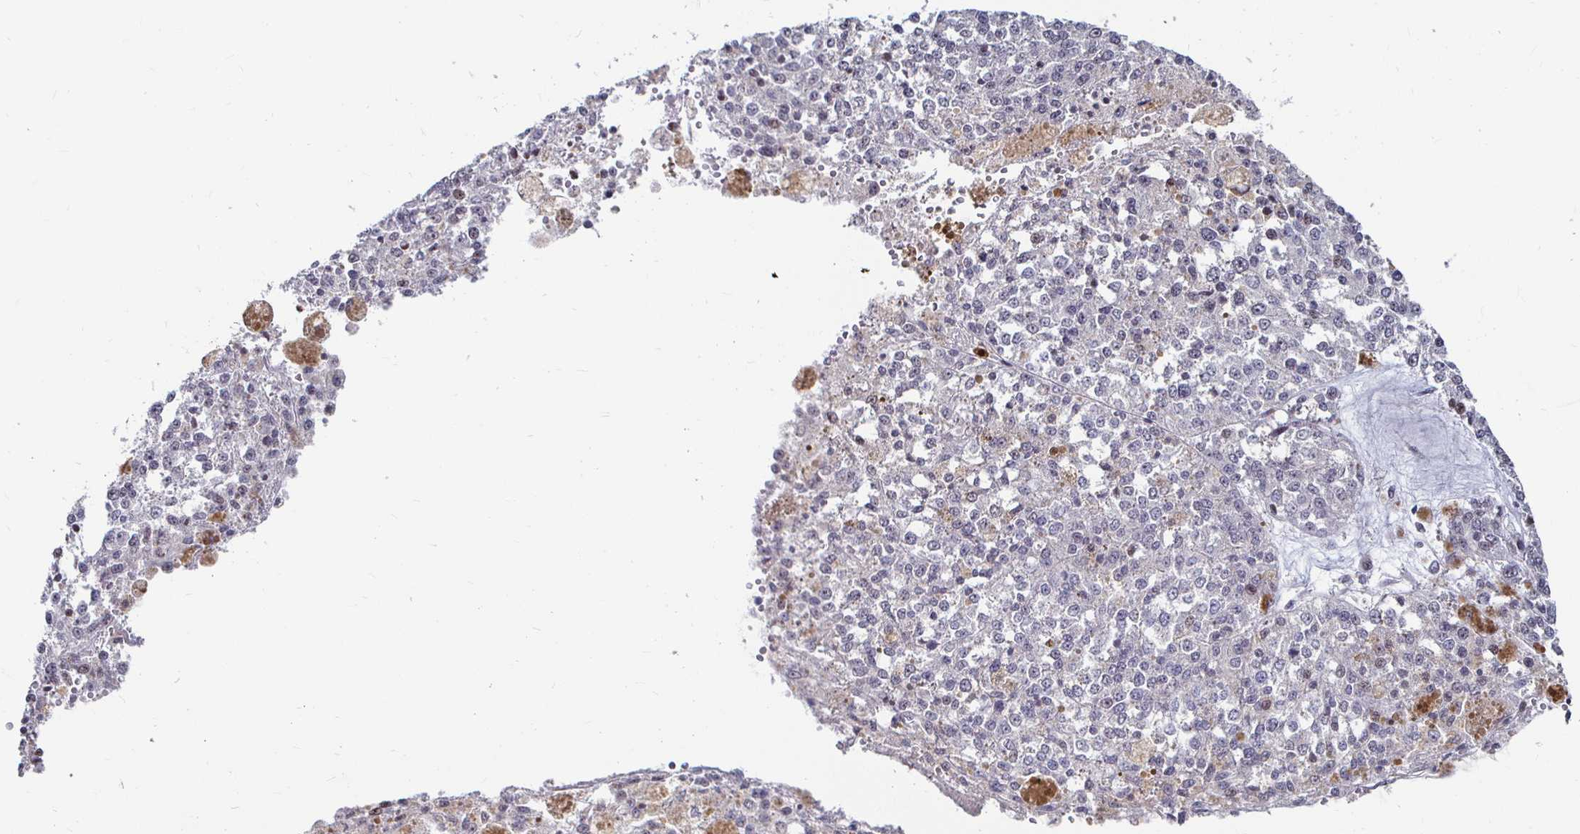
{"staining": {"intensity": "negative", "quantity": "none", "location": "none"}, "tissue": "melanoma", "cell_type": "Tumor cells", "image_type": "cancer", "snomed": [{"axis": "morphology", "description": "Malignant melanoma, Metastatic site"}, {"axis": "topography", "description": "Lymph node"}], "caption": "Tumor cells are negative for protein expression in human malignant melanoma (metastatic site).", "gene": "CAPN11", "patient": {"sex": "female", "age": 64}}